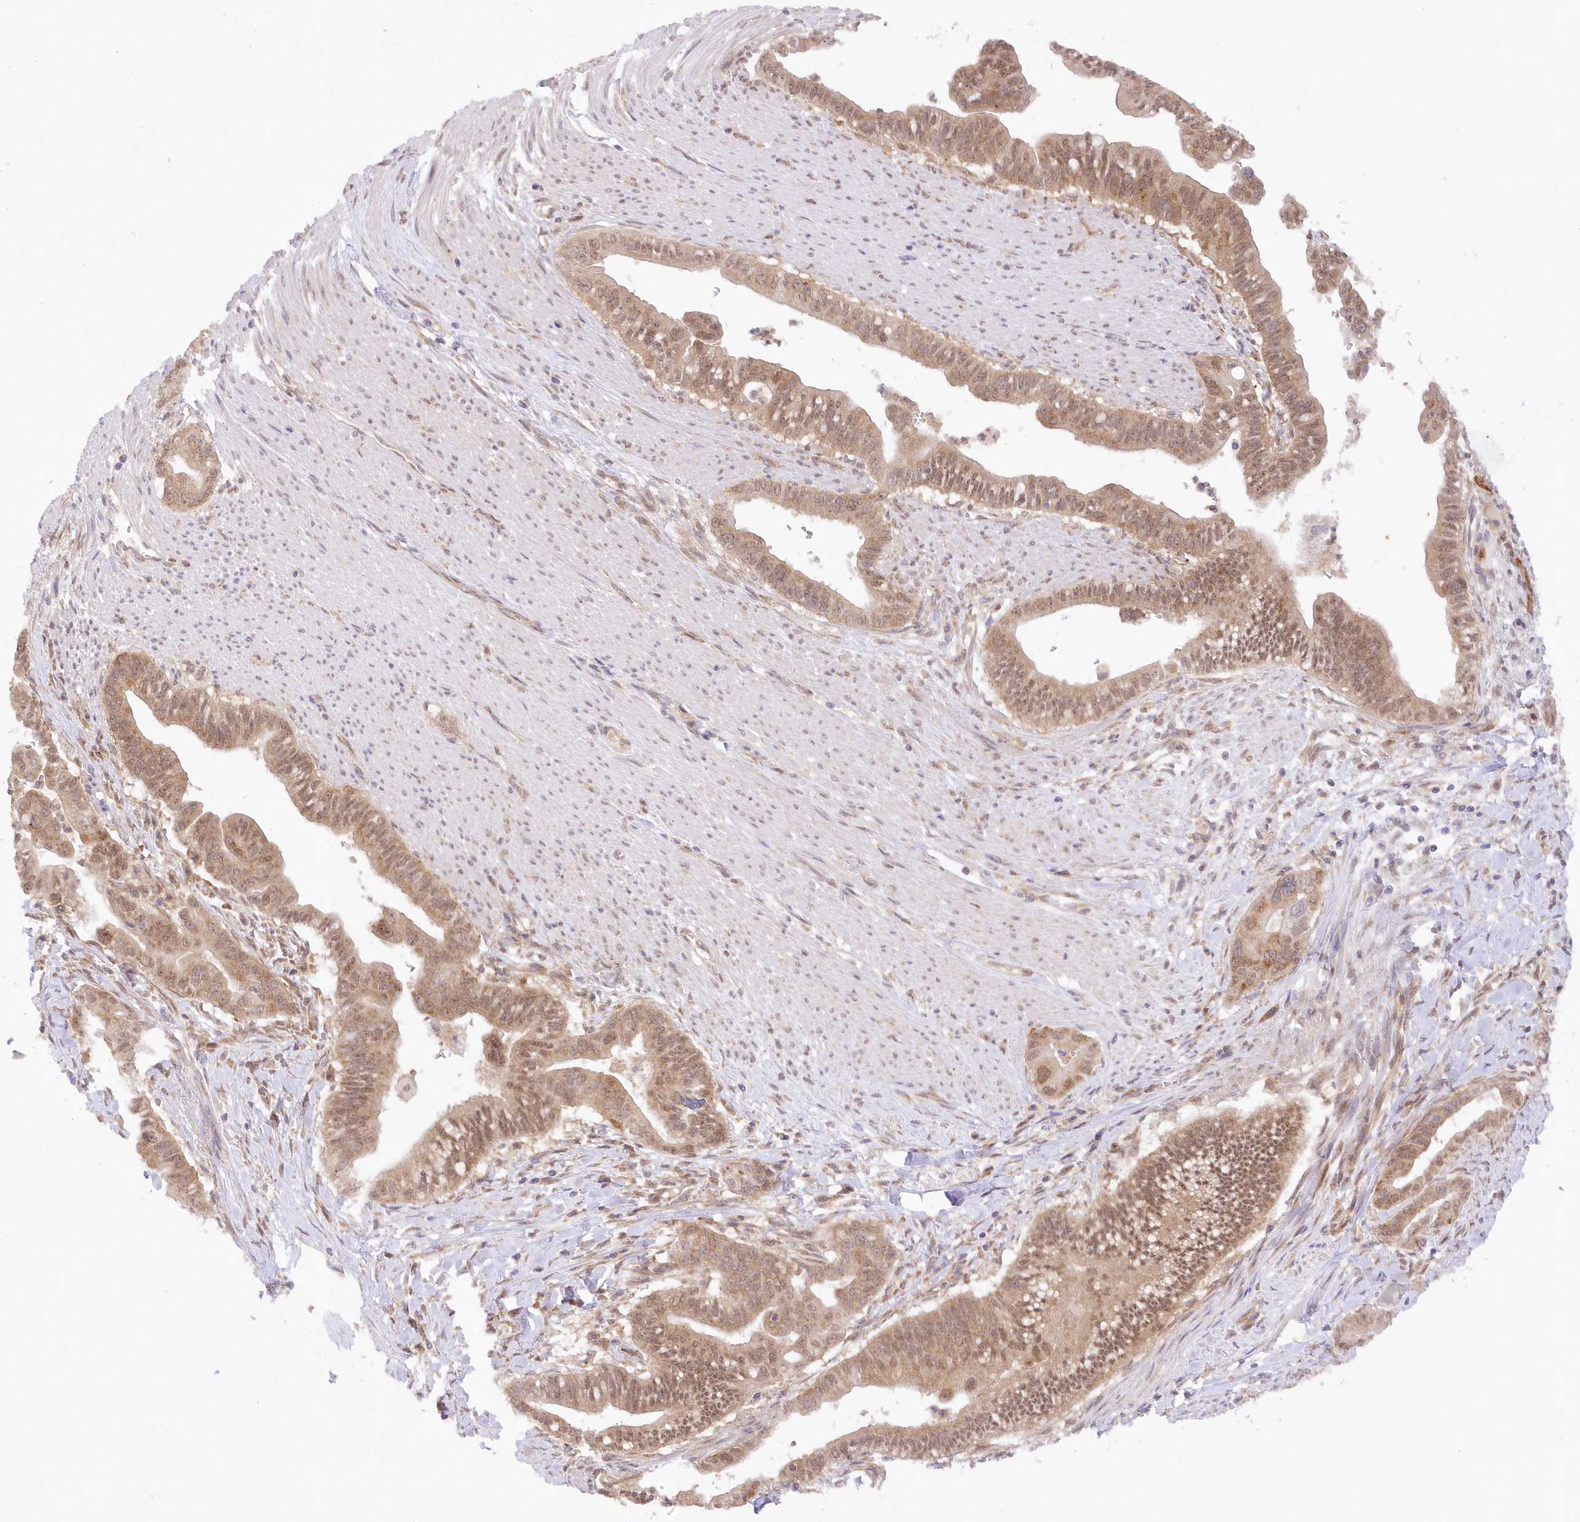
{"staining": {"intensity": "moderate", "quantity": ">75%", "location": "cytoplasmic/membranous"}, "tissue": "pancreatic cancer", "cell_type": "Tumor cells", "image_type": "cancer", "snomed": [{"axis": "morphology", "description": "Adenocarcinoma, NOS"}, {"axis": "topography", "description": "Pancreas"}], "caption": "A high-resolution histopathology image shows immunohistochemistry (IHC) staining of adenocarcinoma (pancreatic), which displays moderate cytoplasmic/membranous expression in approximately >75% of tumor cells.", "gene": "RNPEP", "patient": {"sex": "male", "age": 70}}